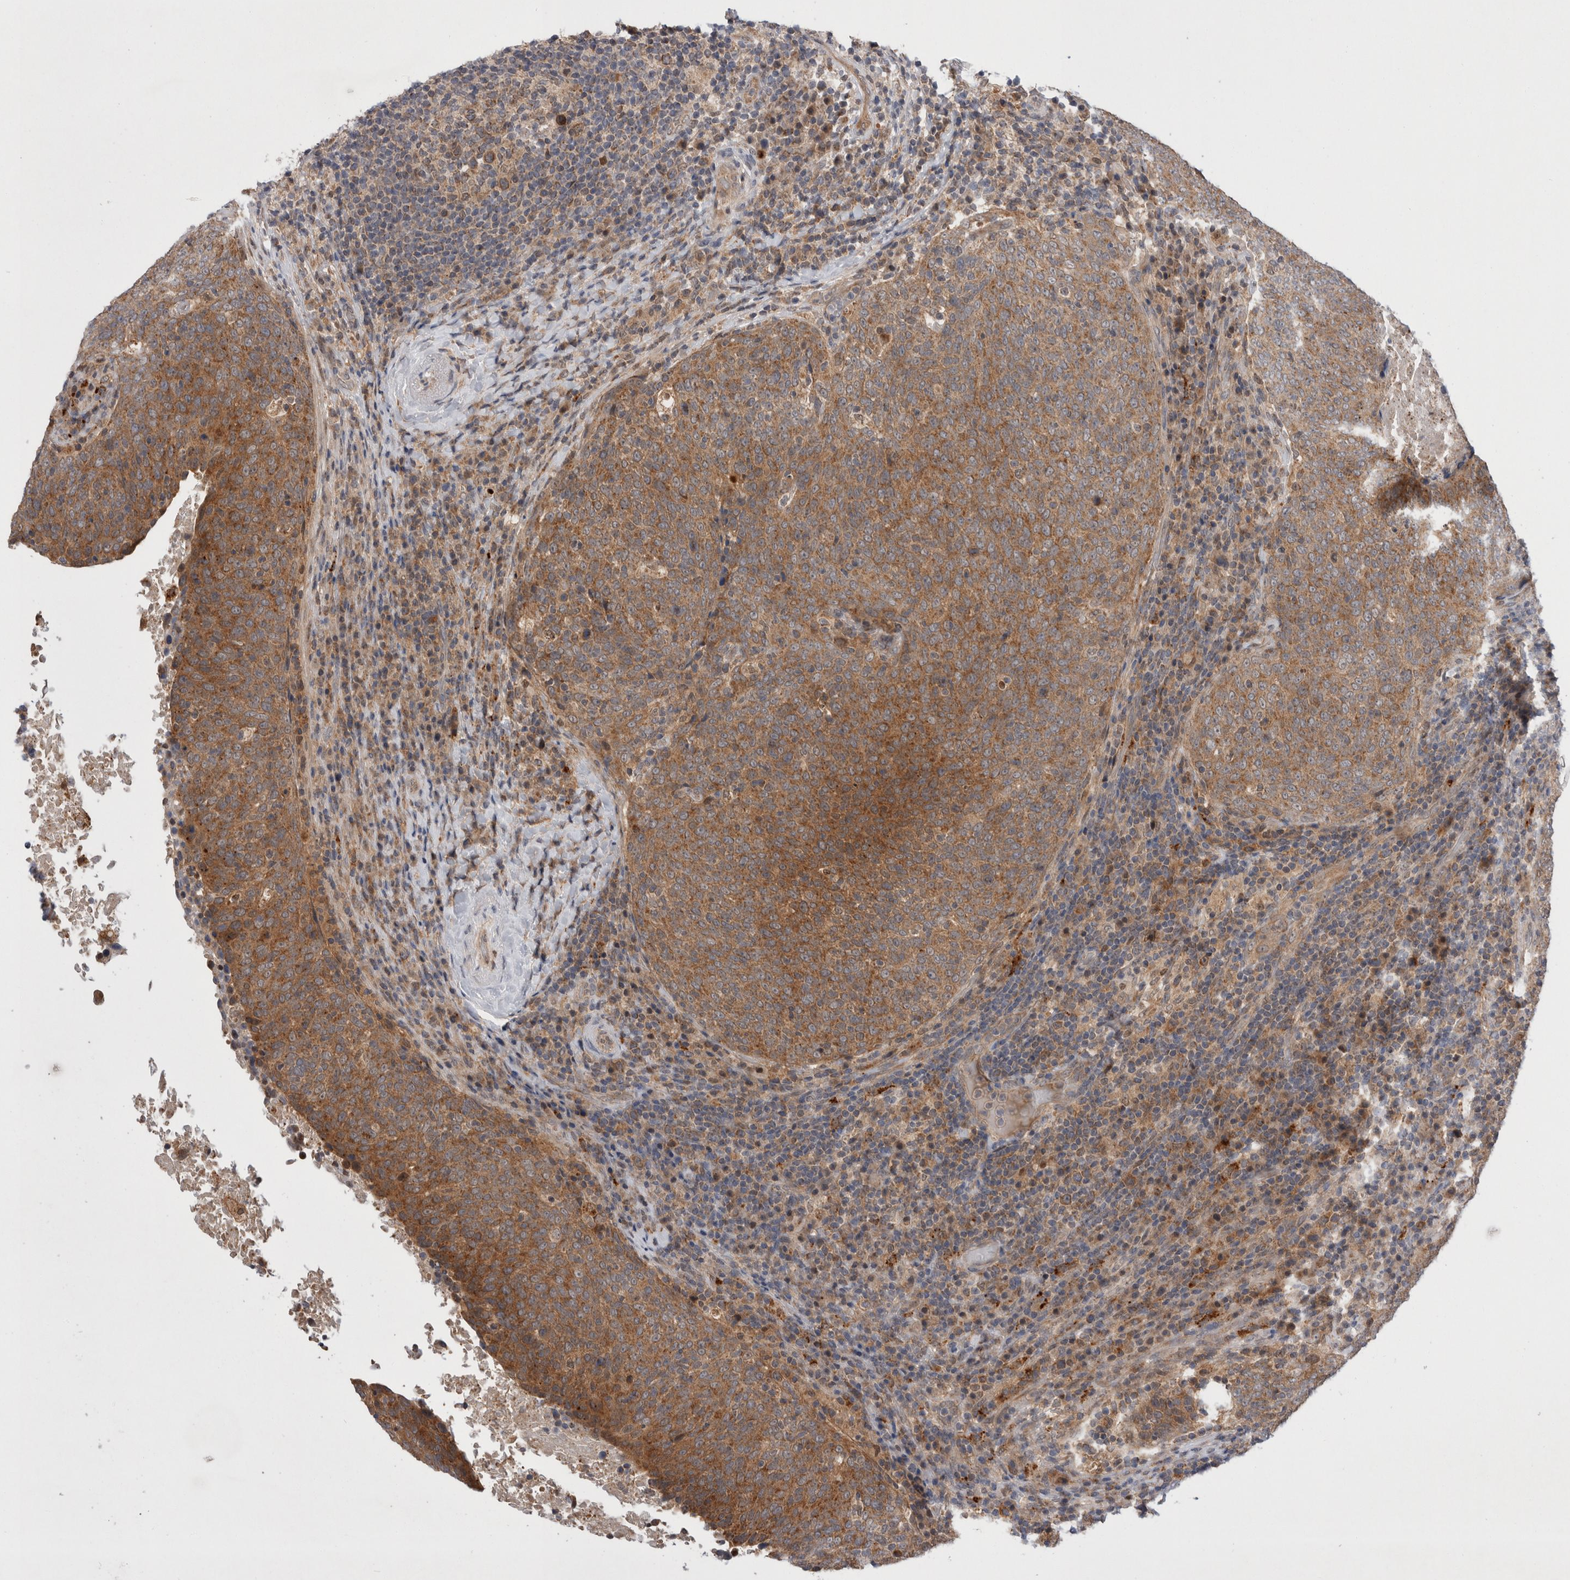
{"staining": {"intensity": "strong", "quantity": ">75%", "location": "cytoplasmic/membranous"}, "tissue": "head and neck cancer", "cell_type": "Tumor cells", "image_type": "cancer", "snomed": [{"axis": "morphology", "description": "Squamous cell carcinoma, NOS"}, {"axis": "morphology", "description": "Squamous cell carcinoma, metastatic, NOS"}, {"axis": "topography", "description": "Lymph node"}, {"axis": "topography", "description": "Head-Neck"}], "caption": "This is an image of IHC staining of squamous cell carcinoma (head and neck), which shows strong staining in the cytoplasmic/membranous of tumor cells.", "gene": "MRPL37", "patient": {"sex": "male", "age": 62}}